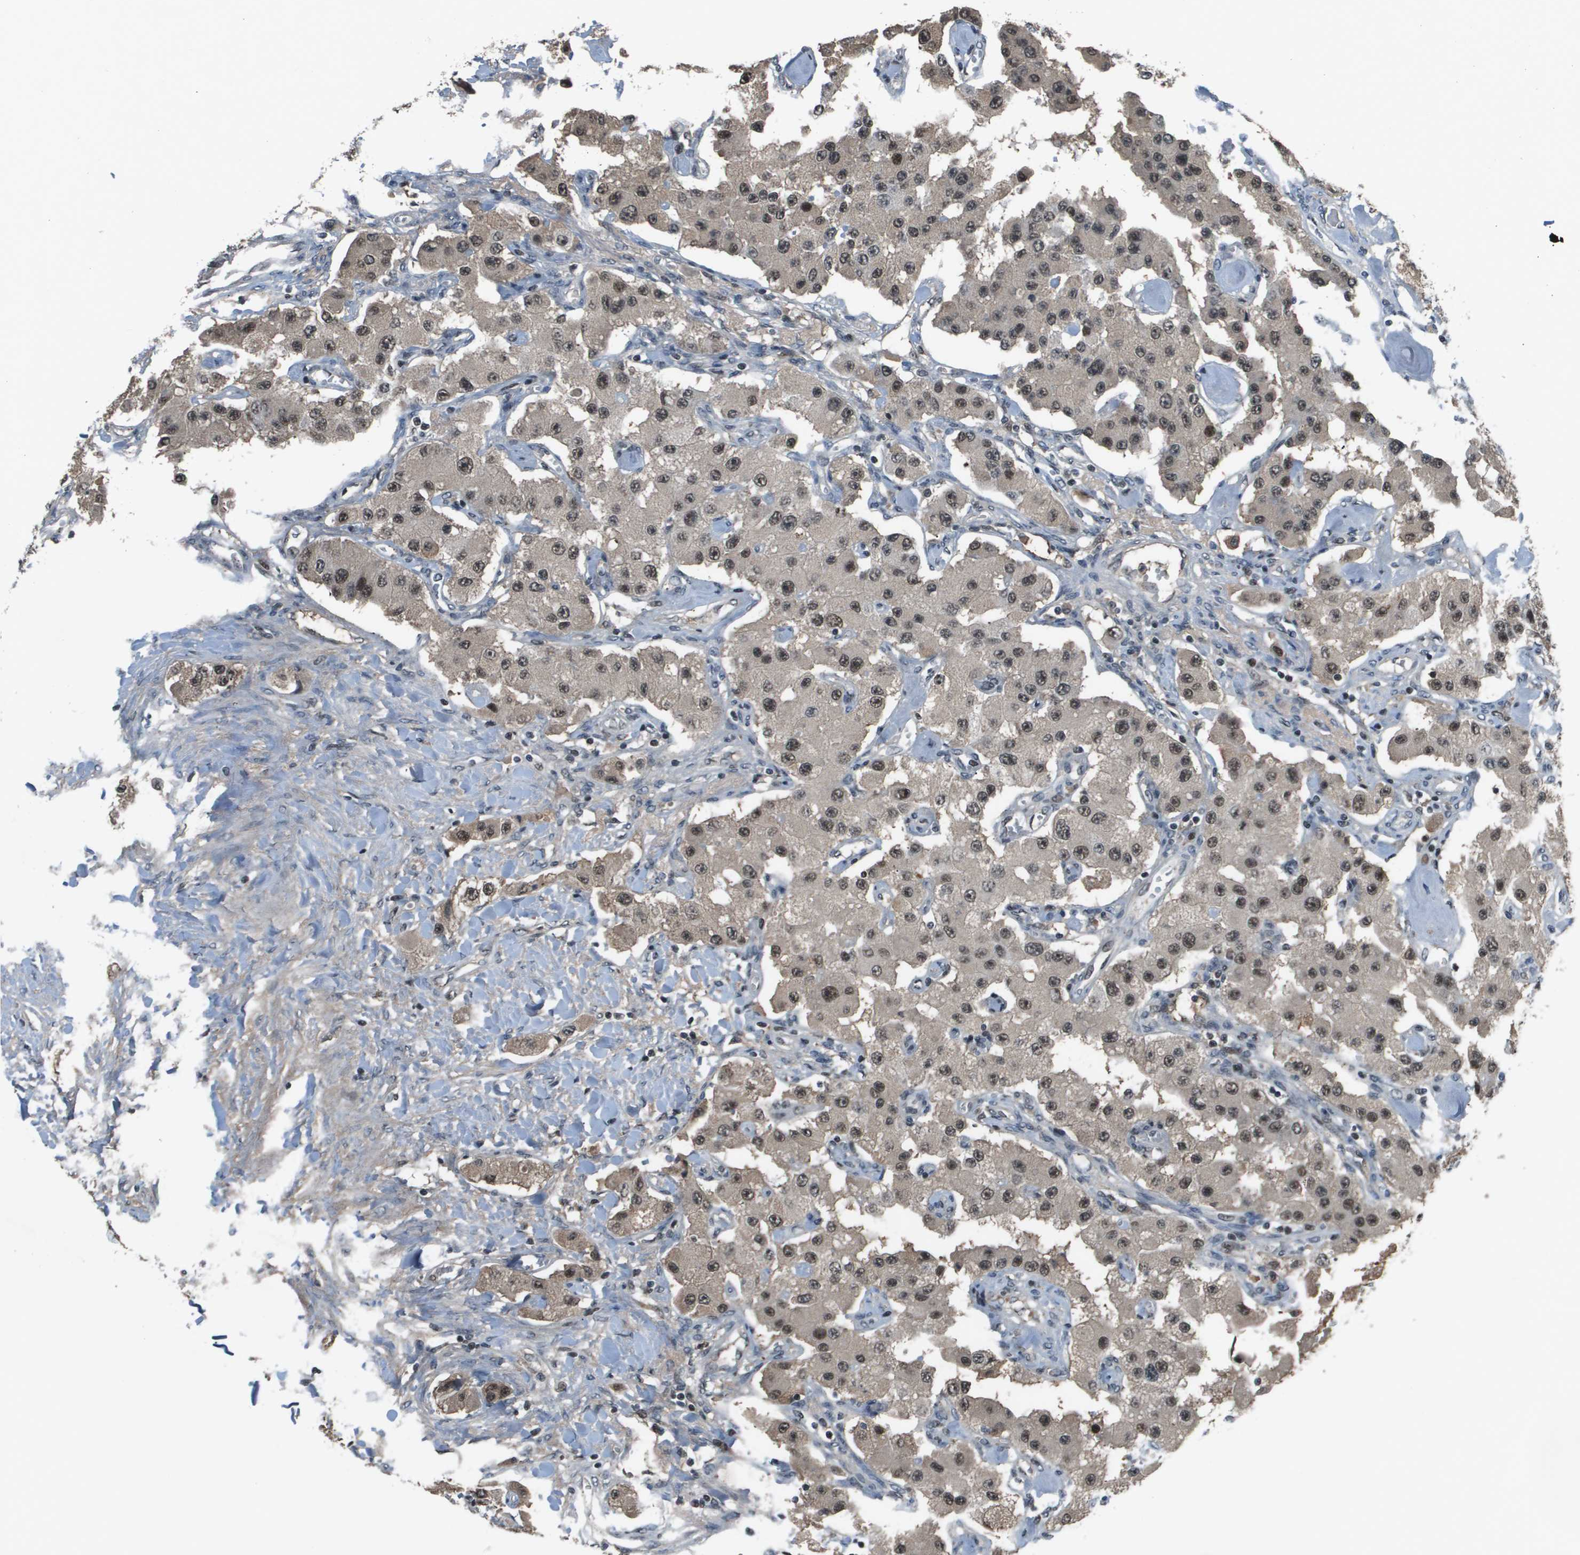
{"staining": {"intensity": "moderate", "quantity": ">75%", "location": "nuclear"}, "tissue": "carcinoid", "cell_type": "Tumor cells", "image_type": "cancer", "snomed": [{"axis": "morphology", "description": "Carcinoid, malignant, NOS"}, {"axis": "topography", "description": "Pancreas"}], "caption": "Immunohistochemistry micrograph of human carcinoid stained for a protein (brown), which demonstrates medium levels of moderate nuclear expression in about >75% of tumor cells.", "gene": "THRAP3", "patient": {"sex": "male", "age": 41}}